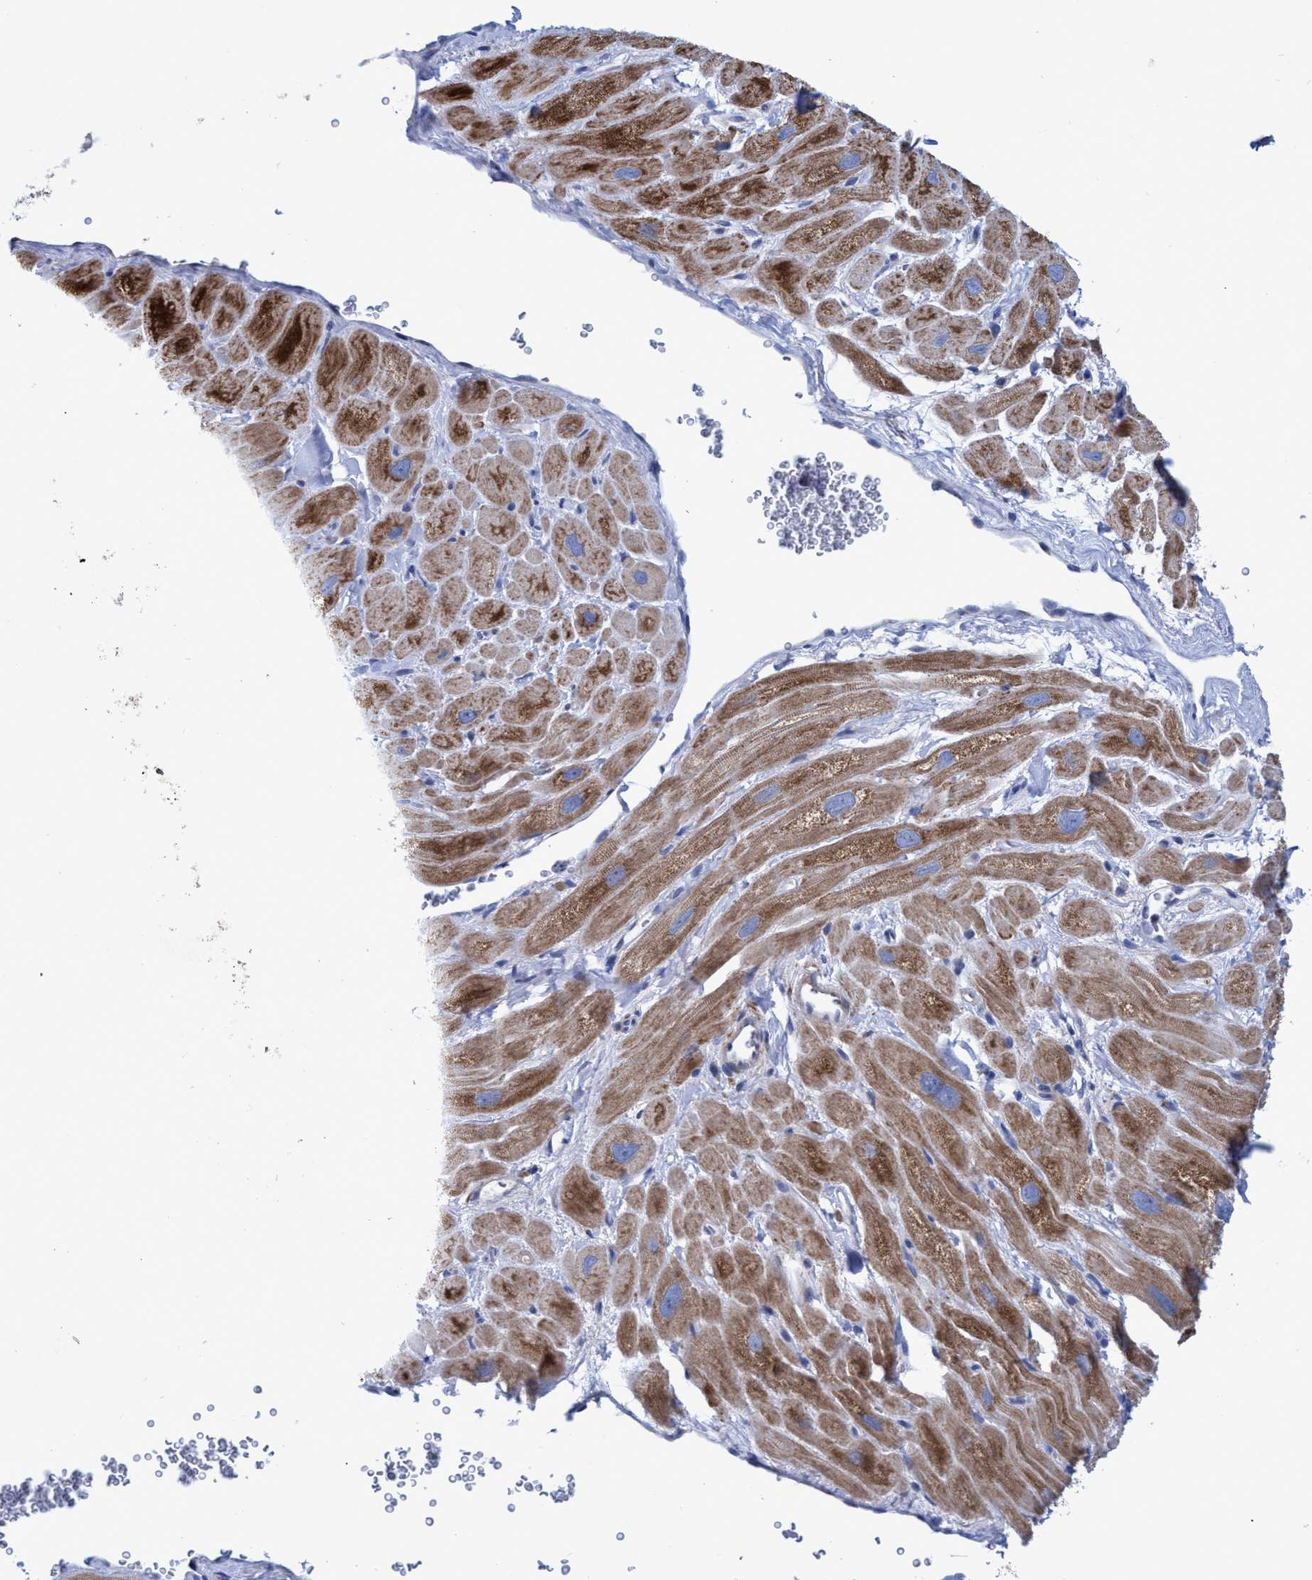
{"staining": {"intensity": "strong", "quantity": ">75%", "location": "cytoplasmic/membranous"}, "tissue": "heart muscle", "cell_type": "Cardiomyocytes", "image_type": "normal", "snomed": [{"axis": "morphology", "description": "Normal tissue, NOS"}, {"axis": "topography", "description": "Heart"}], "caption": "Immunohistochemical staining of normal human heart muscle reveals >75% levels of strong cytoplasmic/membranous protein positivity in approximately >75% of cardiomyocytes.", "gene": "ZNF750", "patient": {"sex": "male", "age": 49}}